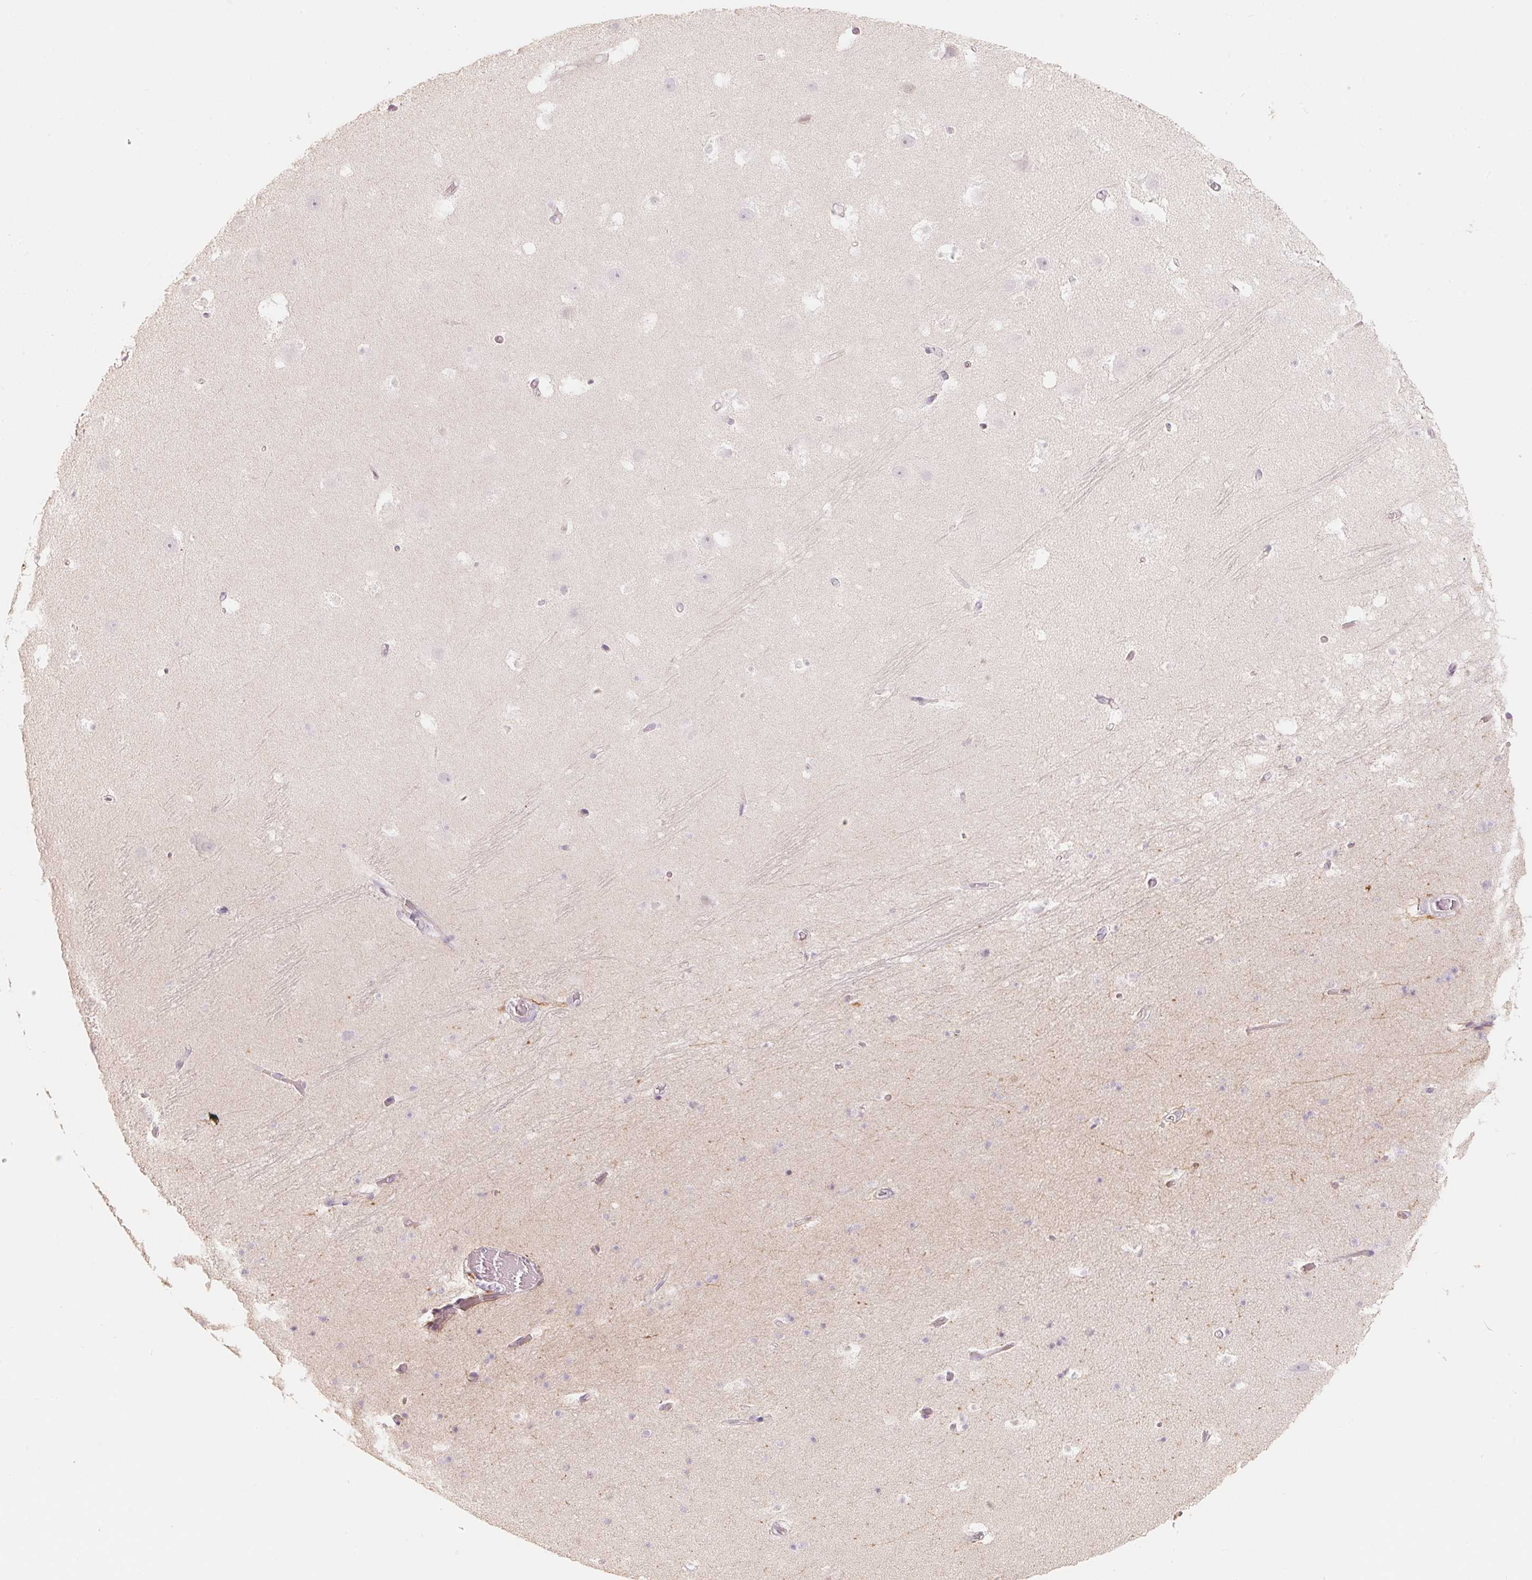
{"staining": {"intensity": "negative", "quantity": "none", "location": "none"}, "tissue": "hippocampus", "cell_type": "Glial cells", "image_type": "normal", "snomed": [{"axis": "morphology", "description": "Normal tissue, NOS"}, {"axis": "topography", "description": "Hippocampus"}], "caption": "The immunohistochemistry (IHC) histopathology image has no significant expression in glial cells of hippocampus.", "gene": "TP53AIP1", "patient": {"sex": "male", "age": 26}}